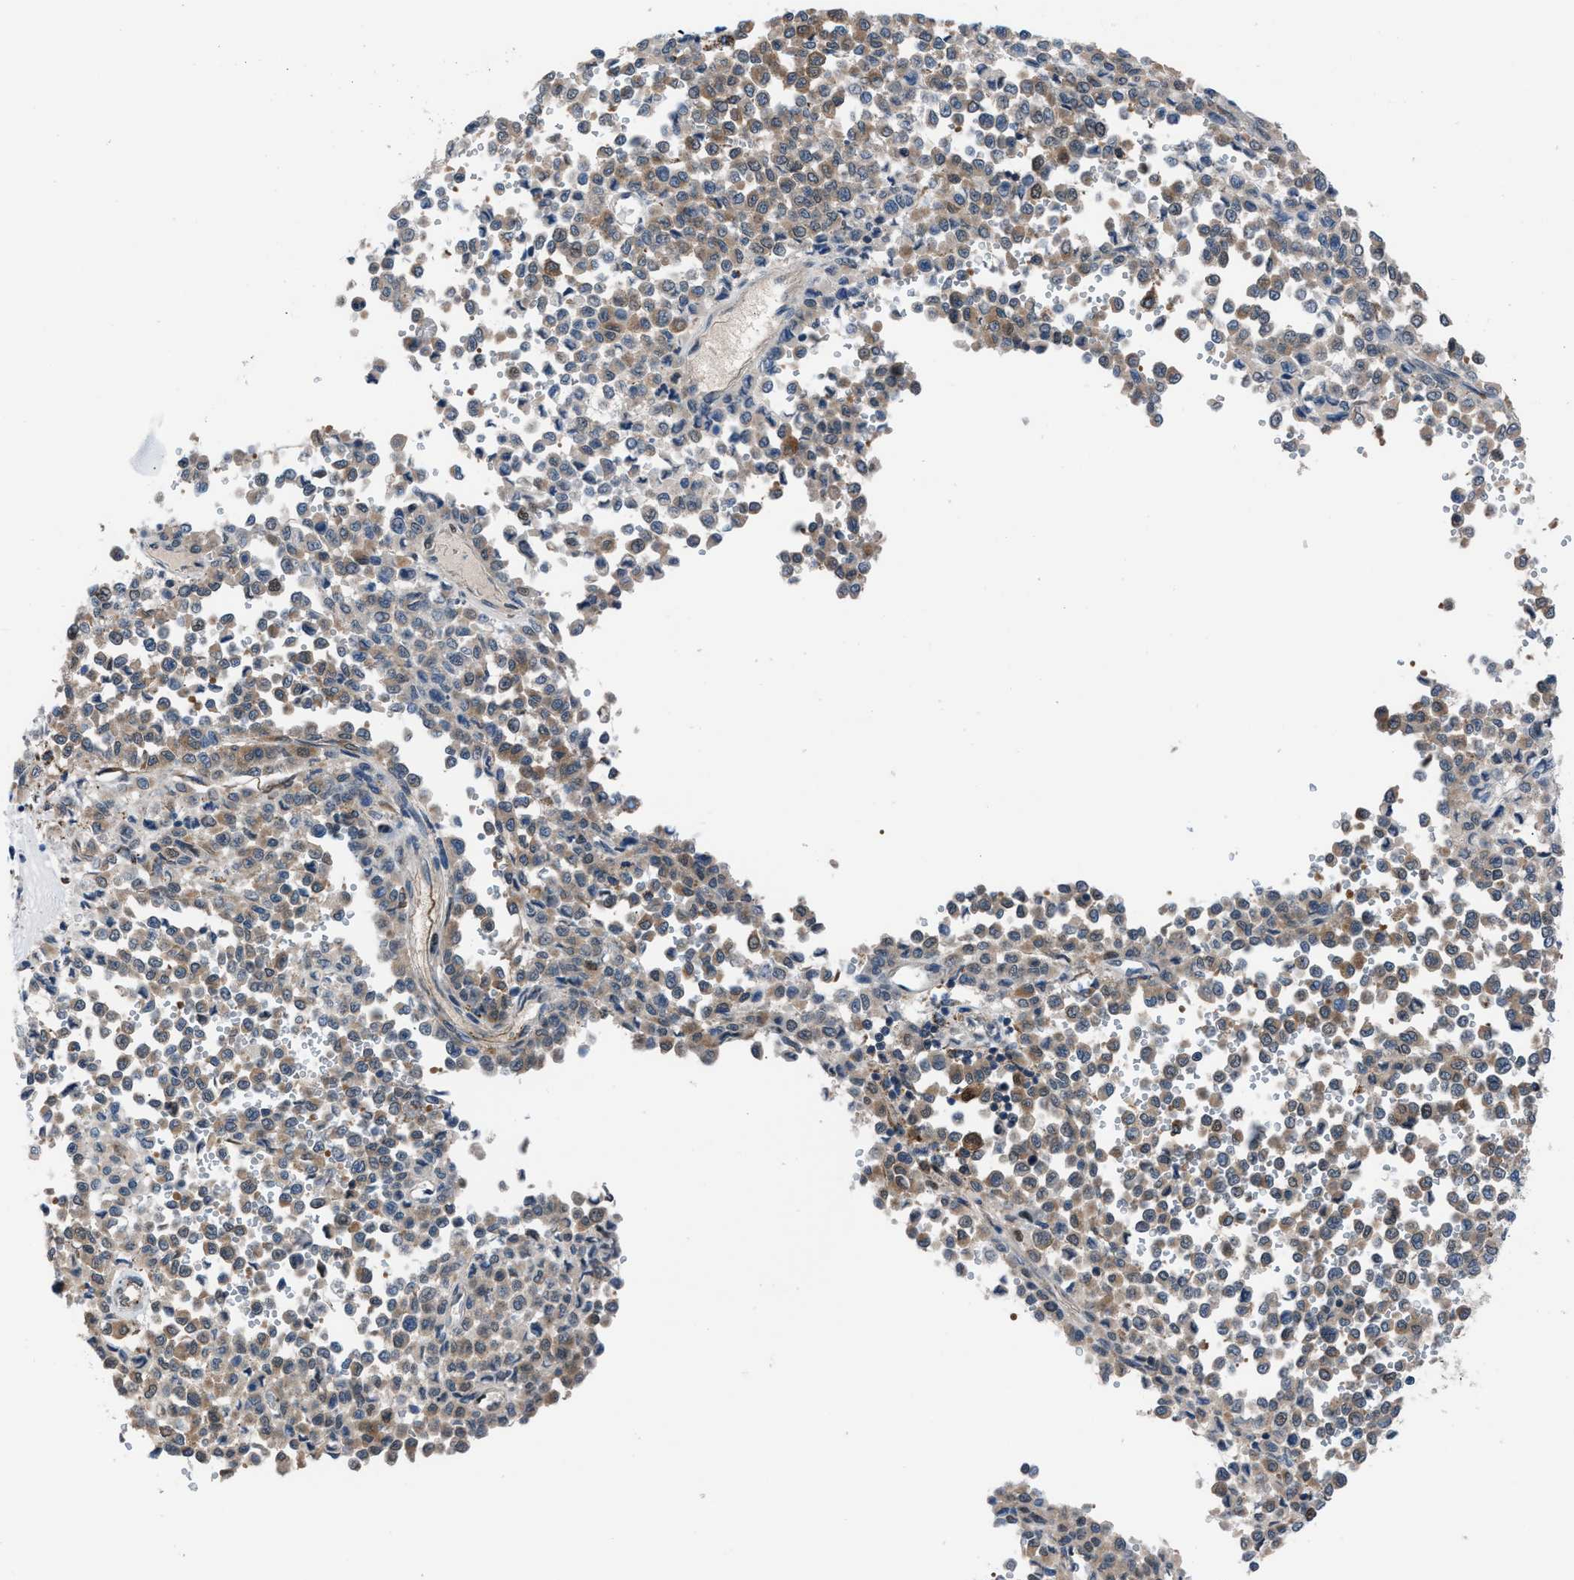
{"staining": {"intensity": "moderate", "quantity": ">75%", "location": "cytoplasmic/membranous,nuclear"}, "tissue": "melanoma", "cell_type": "Tumor cells", "image_type": "cancer", "snomed": [{"axis": "morphology", "description": "Malignant melanoma, Metastatic site"}, {"axis": "topography", "description": "Pancreas"}], "caption": "This is an image of immunohistochemistry (IHC) staining of malignant melanoma (metastatic site), which shows moderate positivity in the cytoplasmic/membranous and nuclear of tumor cells.", "gene": "TMEM45B", "patient": {"sex": "female", "age": 30}}